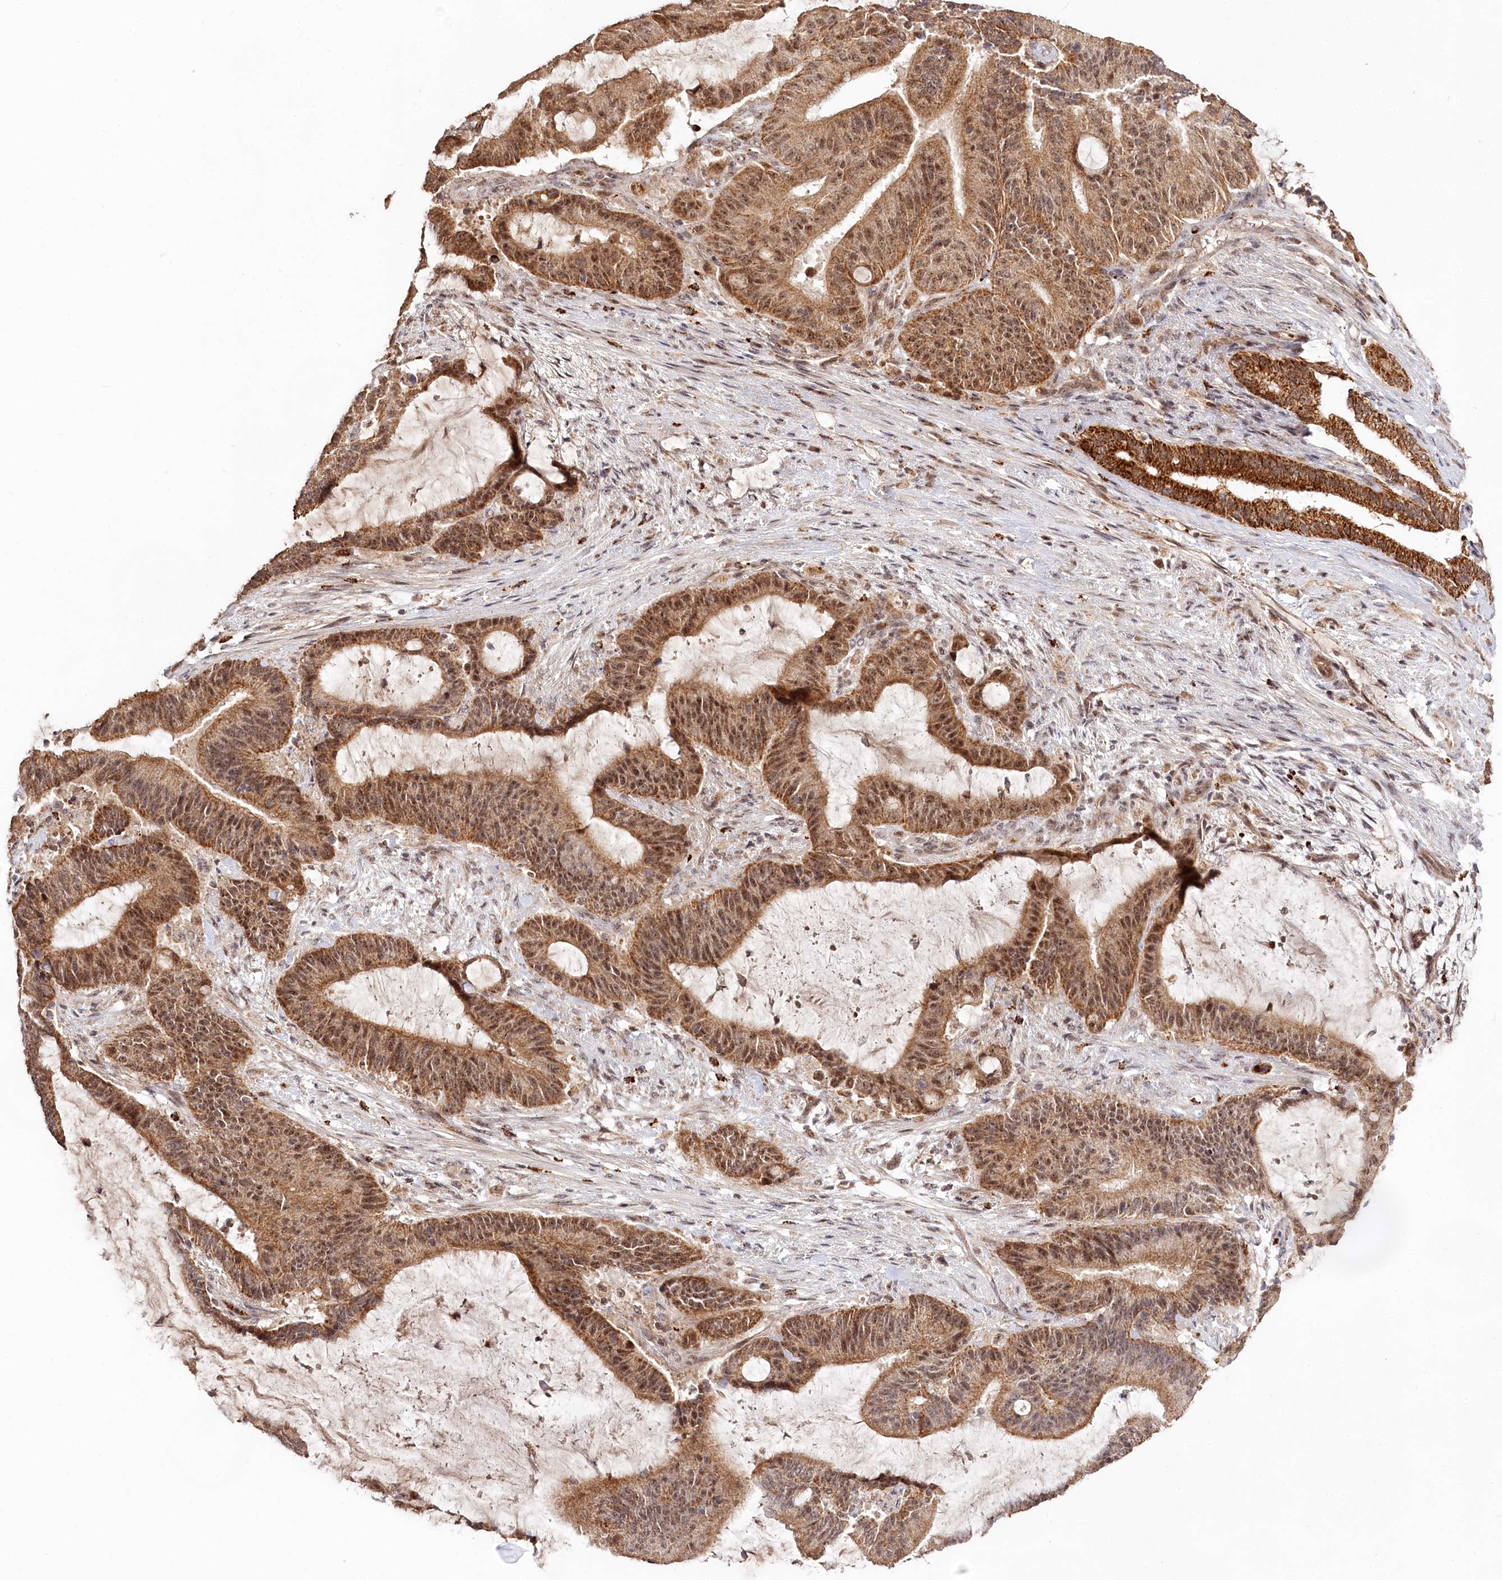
{"staining": {"intensity": "moderate", "quantity": ">75%", "location": "cytoplasmic/membranous,nuclear"}, "tissue": "liver cancer", "cell_type": "Tumor cells", "image_type": "cancer", "snomed": [{"axis": "morphology", "description": "Normal tissue, NOS"}, {"axis": "morphology", "description": "Cholangiocarcinoma"}, {"axis": "topography", "description": "Liver"}, {"axis": "topography", "description": "Peripheral nerve tissue"}], "caption": "DAB immunohistochemical staining of human liver cancer (cholangiocarcinoma) demonstrates moderate cytoplasmic/membranous and nuclear protein staining in about >75% of tumor cells. (Stains: DAB in brown, nuclei in blue, Microscopy: brightfield microscopy at high magnification).", "gene": "RTN4IP1", "patient": {"sex": "female", "age": 73}}